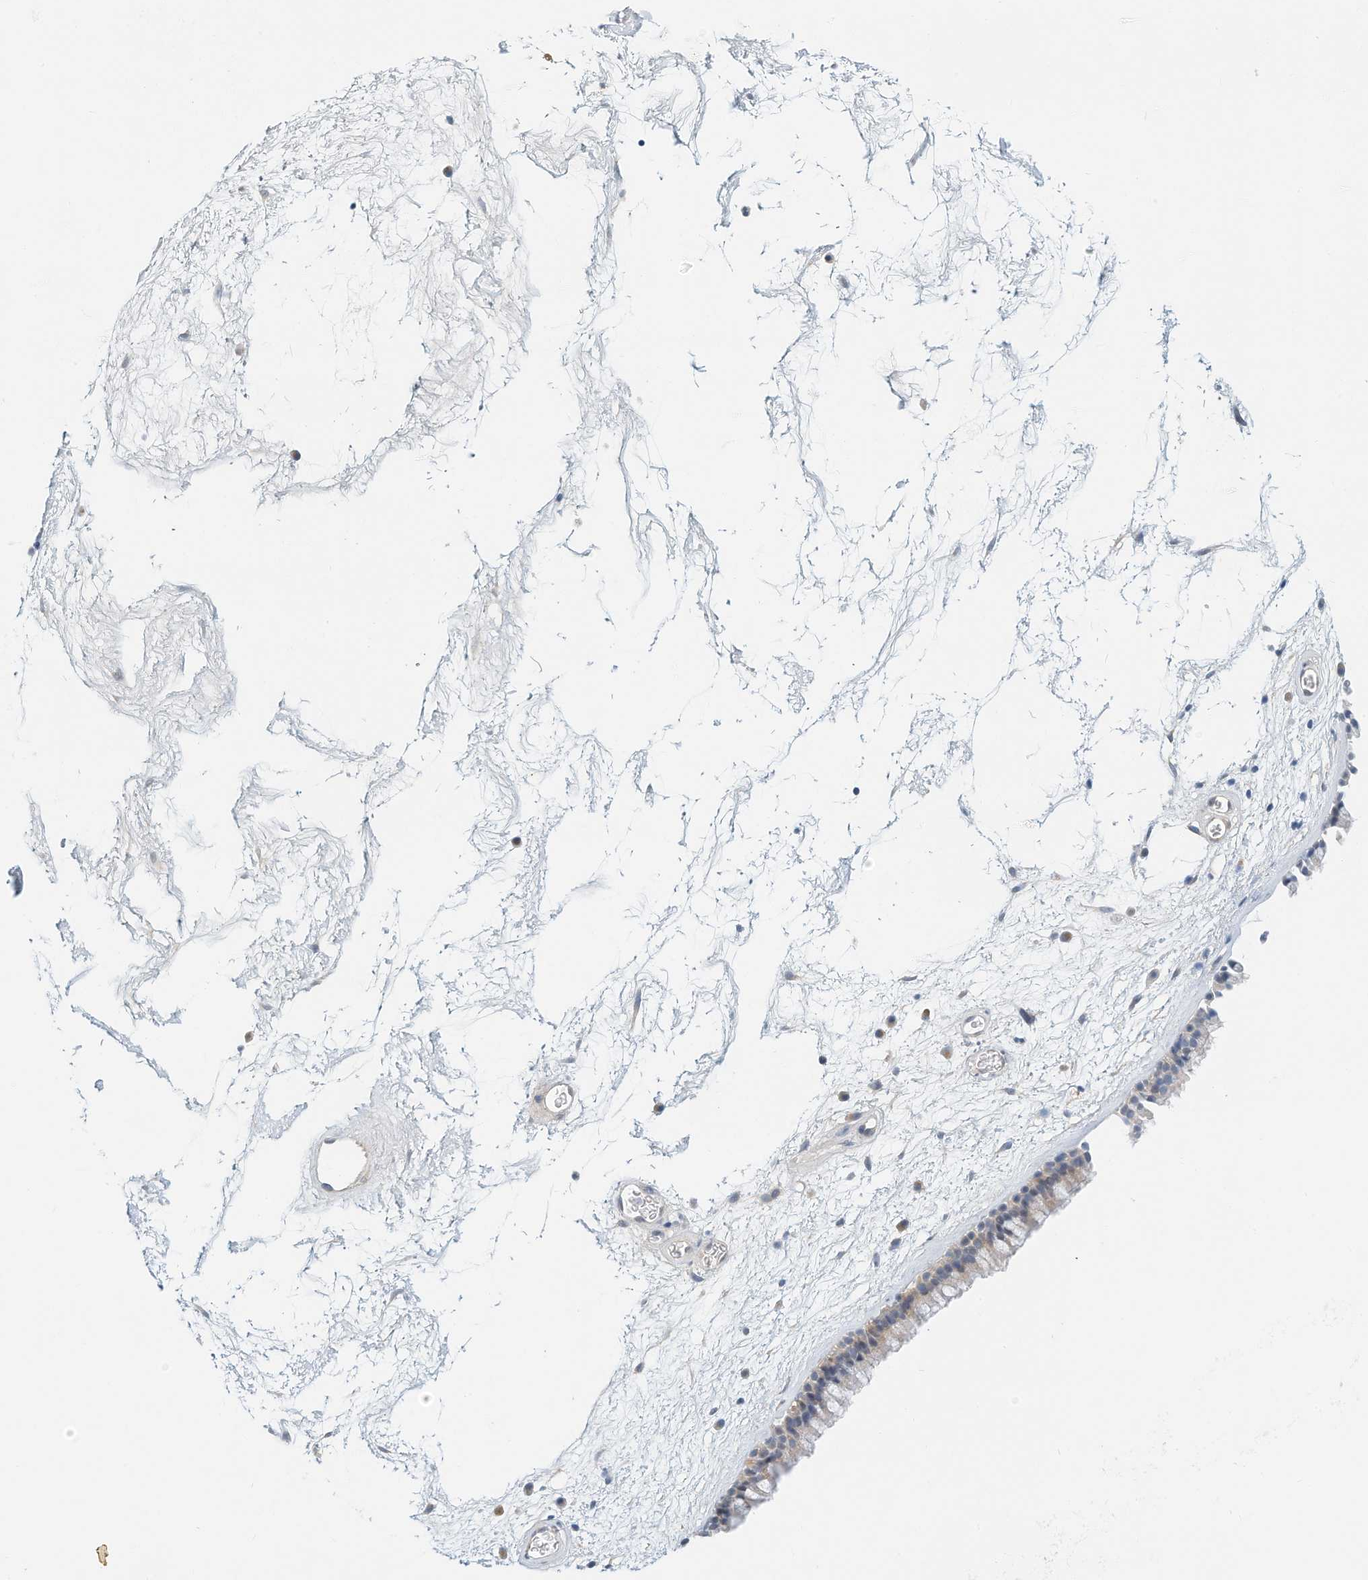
{"staining": {"intensity": "negative", "quantity": "none", "location": "none"}, "tissue": "nasopharynx", "cell_type": "Respiratory epithelial cells", "image_type": "normal", "snomed": [{"axis": "morphology", "description": "Normal tissue, NOS"}, {"axis": "morphology", "description": "Inflammation, NOS"}, {"axis": "topography", "description": "Nasopharynx"}], "caption": "IHC image of benign human nasopharynx stained for a protein (brown), which exhibits no staining in respiratory epithelial cells.", "gene": "ARHGAP28", "patient": {"sex": "male", "age": 48}}